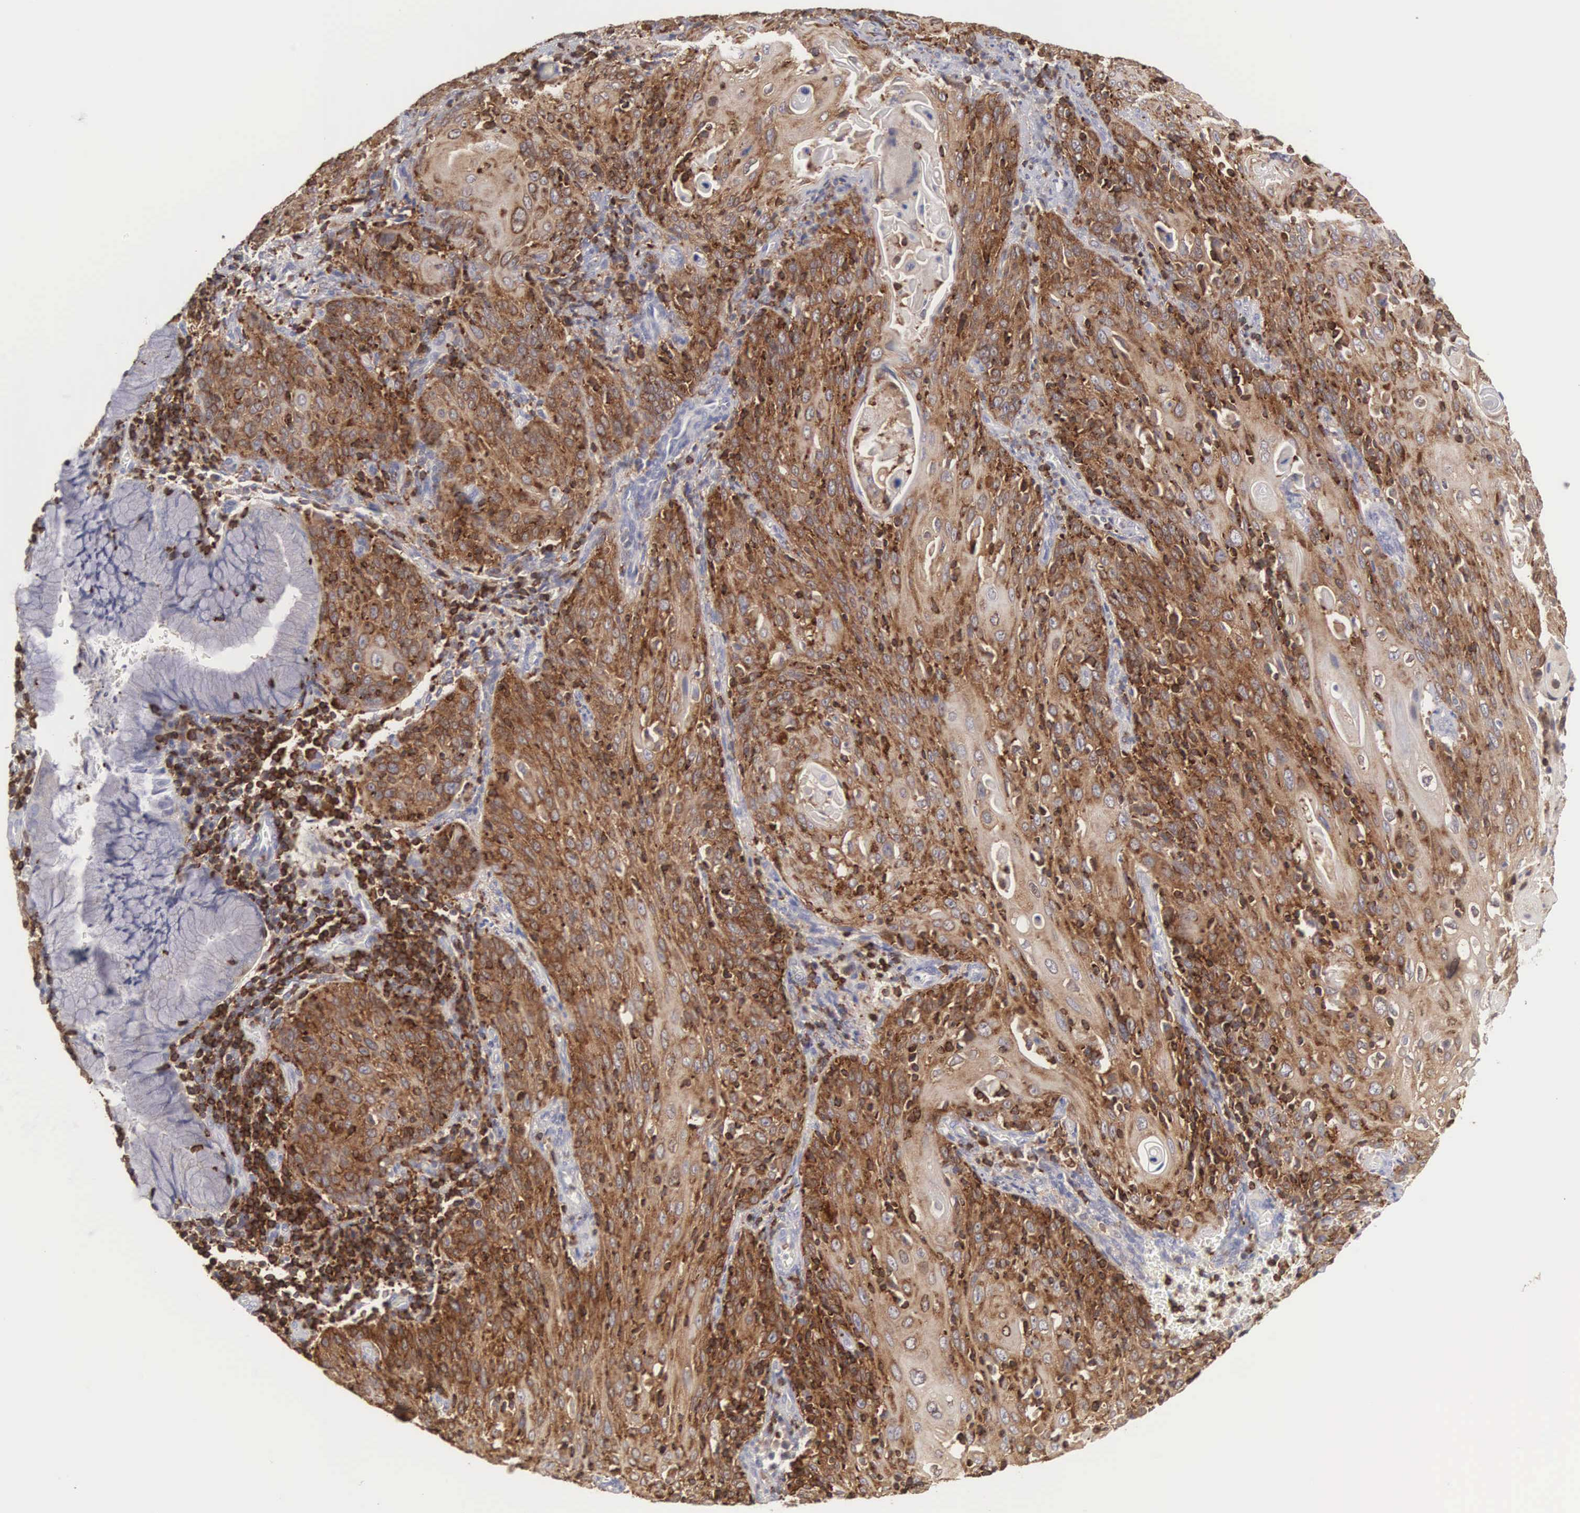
{"staining": {"intensity": "strong", "quantity": ">75%", "location": "cytoplasmic/membranous"}, "tissue": "cervical cancer", "cell_type": "Tumor cells", "image_type": "cancer", "snomed": [{"axis": "morphology", "description": "Squamous cell carcinoma, NOS"}, {"axis": "topography", "description": "Cervix"}], "caption": "This photomicrograph shows cervical cancer stained with immunohistochemistry to label a protein in brown. The cytoplasmic/membranous of tumor cells show strong positivity for the protein. Nuclei are counter-stained blue.", "gene": "SH3BP1", "patient": {"sex": "female", "age": 54}}